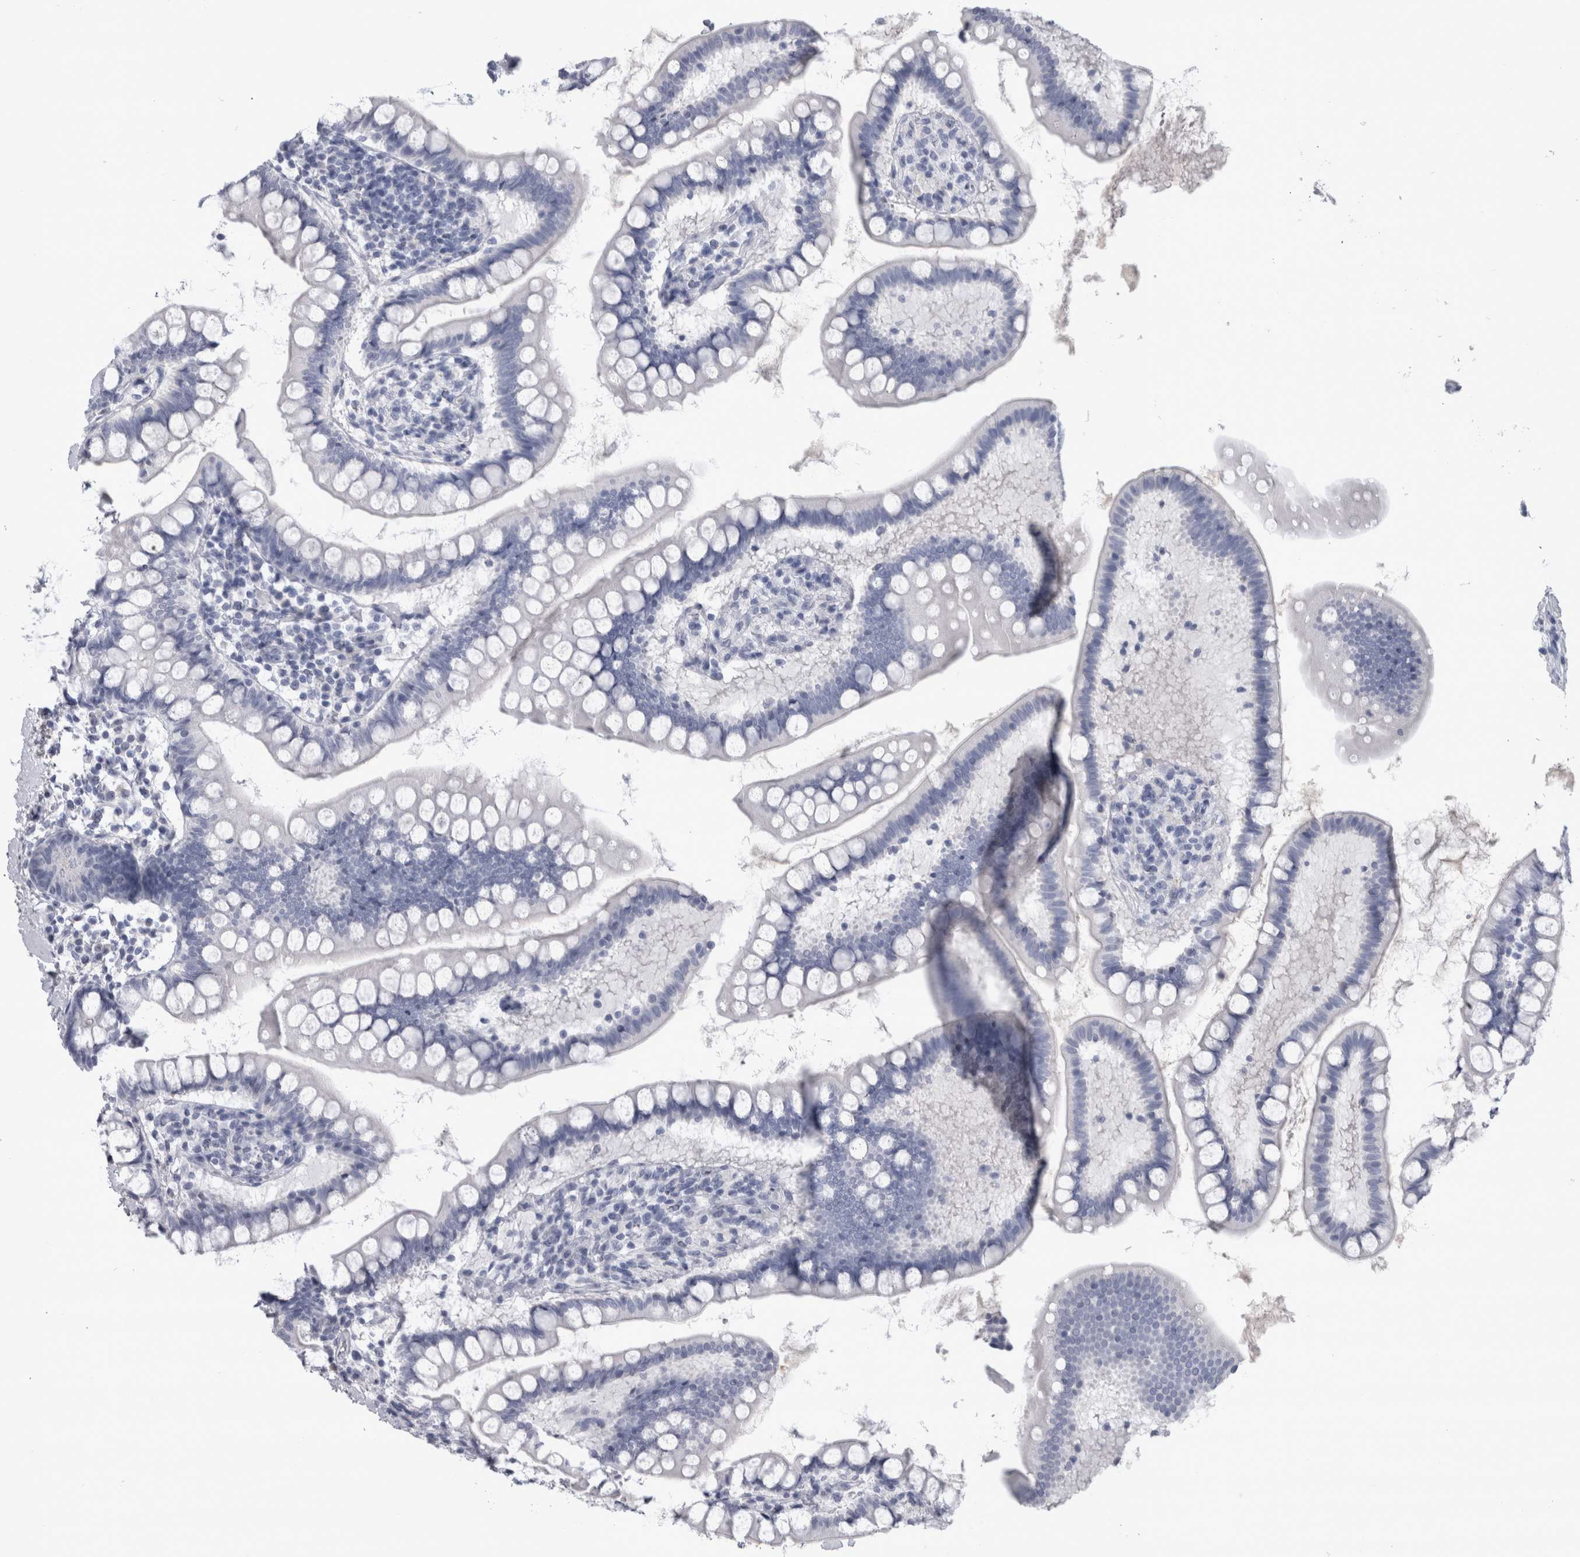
{"staining": {"intensity": "negative", "quantity": "none", "location": "none"}, "tissue": "small intestine", "cell_type": "Glandular cells", "image_type": "normal", "snomed": [{"axis": "morphology", "description": "Normal tissue, NOS"}, {"axis": "topography", "description": "Small intestine"}], "caption": "Immunohistochemistry (IHC) image of unremarkable small intestine stained for a protein (brown), which shows no positivity in glandular cells. (IHC, brightfield microscopy, high magnification).", "gene": "PAX5", "patient": {"sex": "female", "age": 84}}